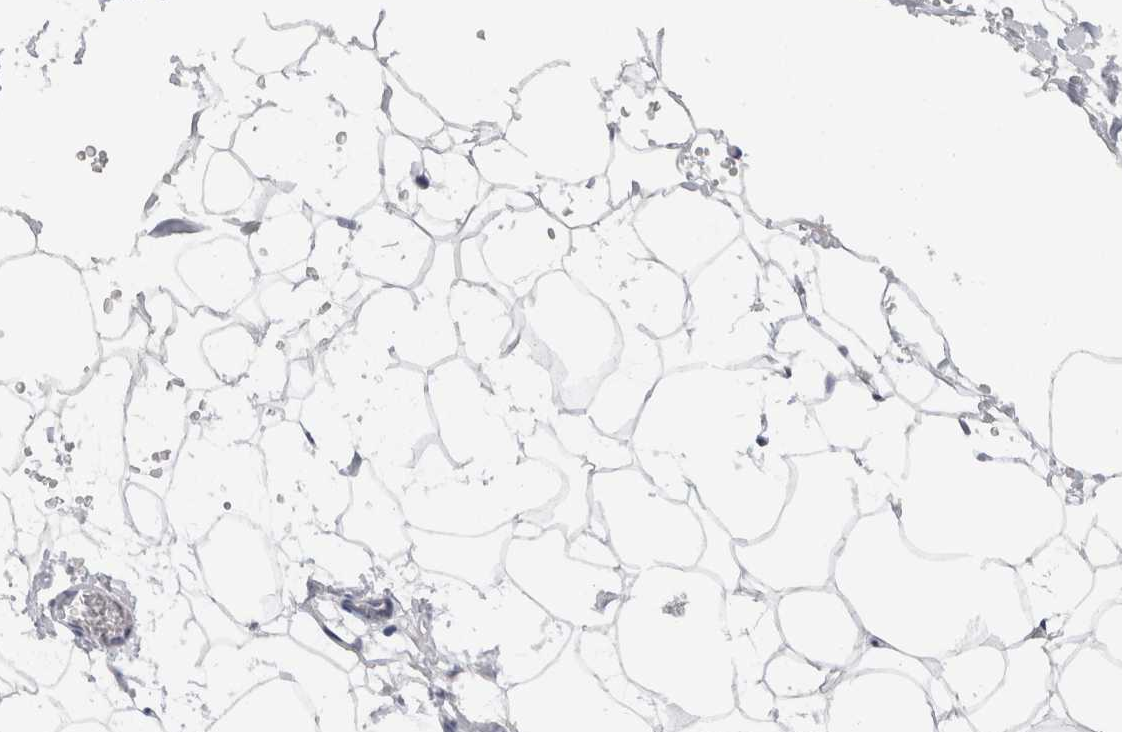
{"staining": {"intensity": "negative", "quantity": "none", "location": "none"}, "tissue": "adipose tissue", "cell_type": "Adipocytes", "image_type": "normal", "snomed": [{"axis": "morphology", "description": "Normal tissue, NOS"}, {"axis": "morphology", "description": "Fibrosis, NOS"}, {"axis": "topography", "description": "Breast"}, {"axis": "topography", "description": "Adipose tissue"}], "caption": "A histopathology image of human adipose tissue is negative for staining in adipocytes. (DAB immunohistochemistry with hematoxylin counter stain).", "gene": "TONSL", "patient": {"sex": "female", "age": 39}}